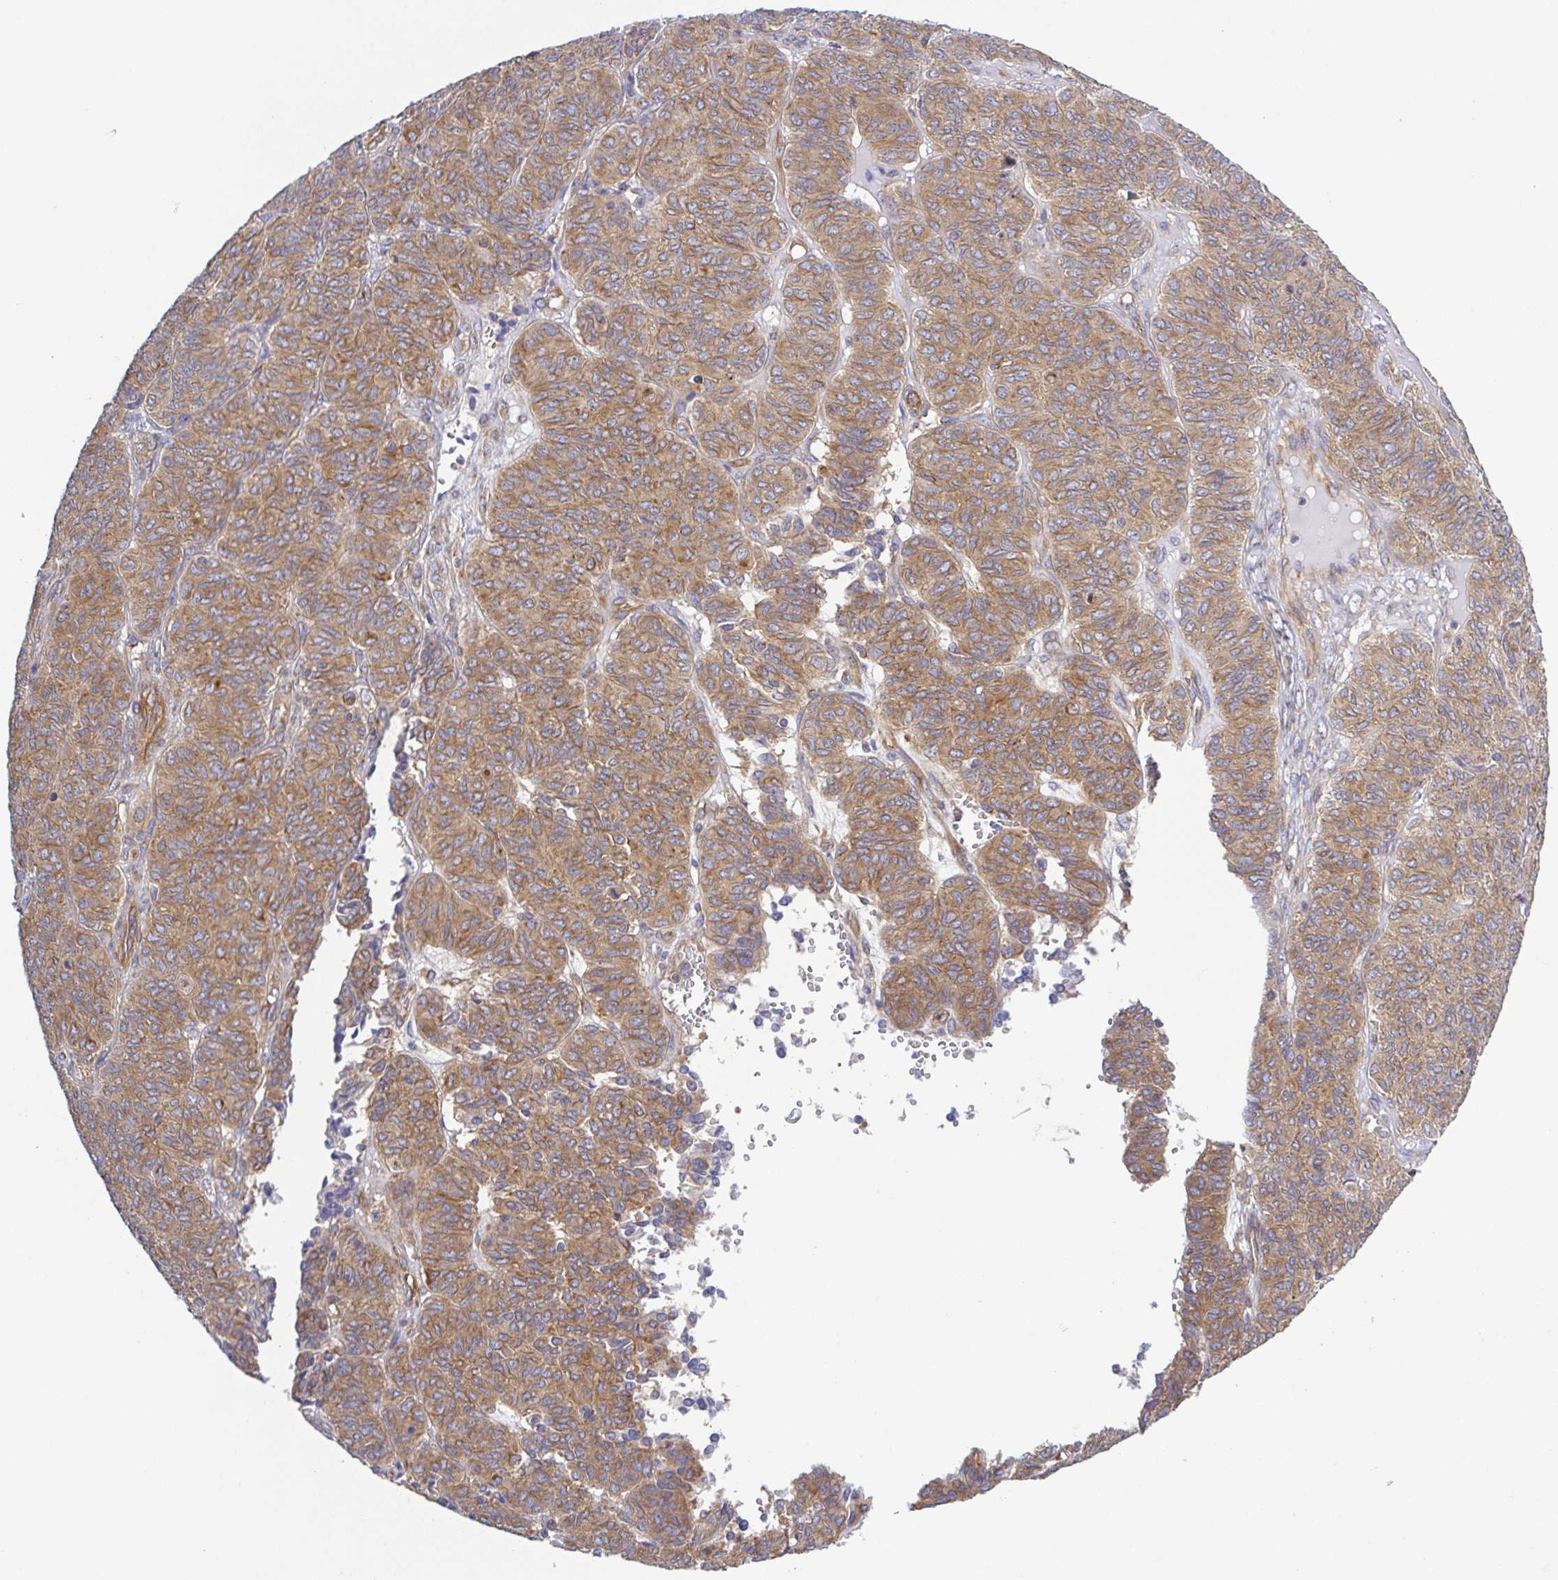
{"staining": {"intensity": "moderate", "quantity": ">75%", "location": "cytoplasmic/membranous"}, "tissue": "ovarian cancer", "cell_type": "Tumor cells", "image_type": "cancer", "snomed": [{"axis": "morphology", "description": "Carcinoma, endometroid"}, {"axis": "topography", "description": "Ovary"}], "caption": "A micrograph of human ovarian endometroid carcinoma stained for a protein reveals moderate cytoplasmic/membranous brown staining in tumor cells. (Stains: DAB (3,3'-diaminobenzidine) in brown, nuclei in blue, Microscopy: brightfield microscopy at high magnification).", "gene": "KIF5B", "patient": {"sex": "female", "age": 80}}